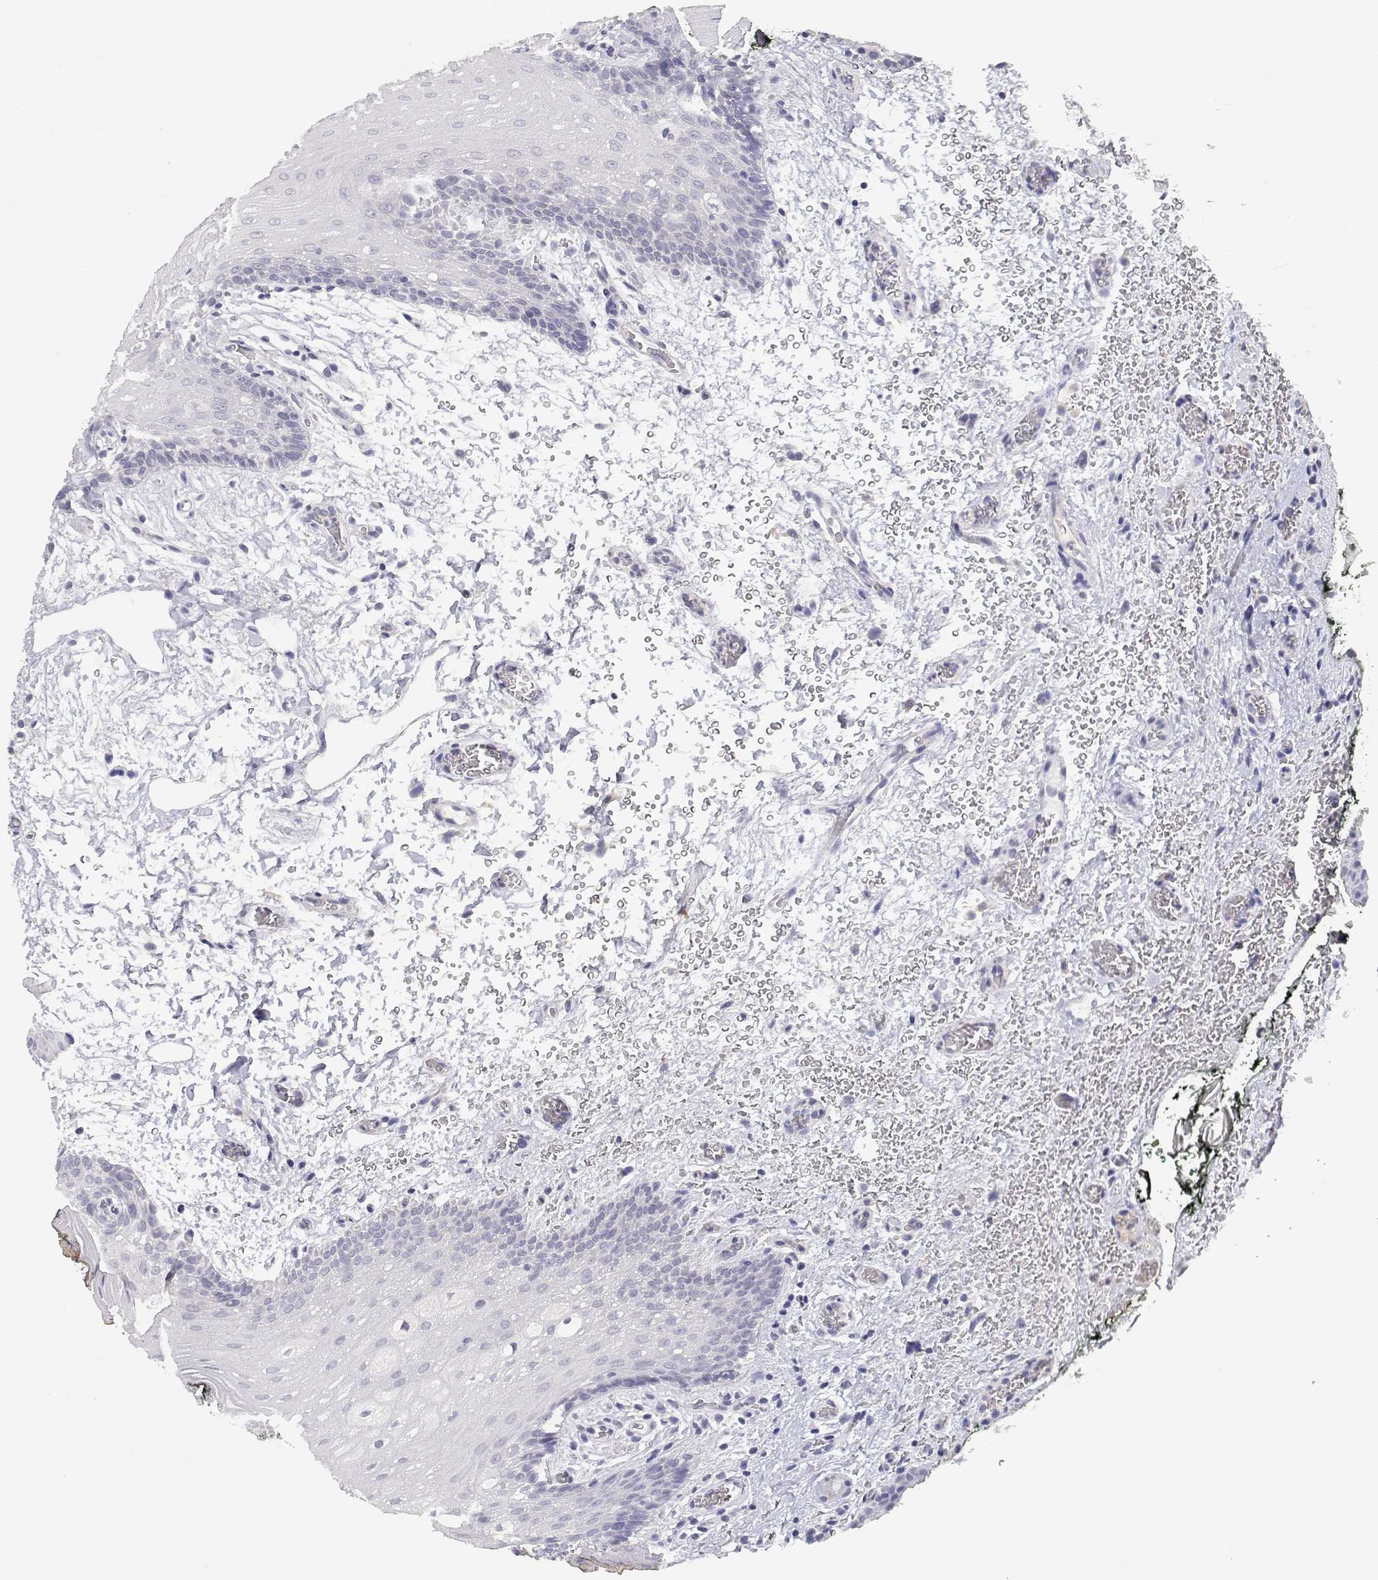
{"staining": {"intensity": "negative", "quantity": "none", "location": "none"}, "tissue": "oral mucosa", "cell_type": "Squamous epithelial cells", "image_type": "normal", "snomed": [{"axis": "morphology", "description": "Normal tissue, NOS"}, {"axis": "topography", "description": "Oral tissue"}, {"axis": "topography", "description": "Head-Neck"}], "caption": "DAB (3,3'-diaminobenzidine) immunohistochemical staining of benign human oral mucosa reveals no significant staining in squamous epithelial cells. (Immunohistochemistry, brightfield microscopy, high magnification).", "gene": "ADA", "patient": {"sex": "male", "age": 65}}